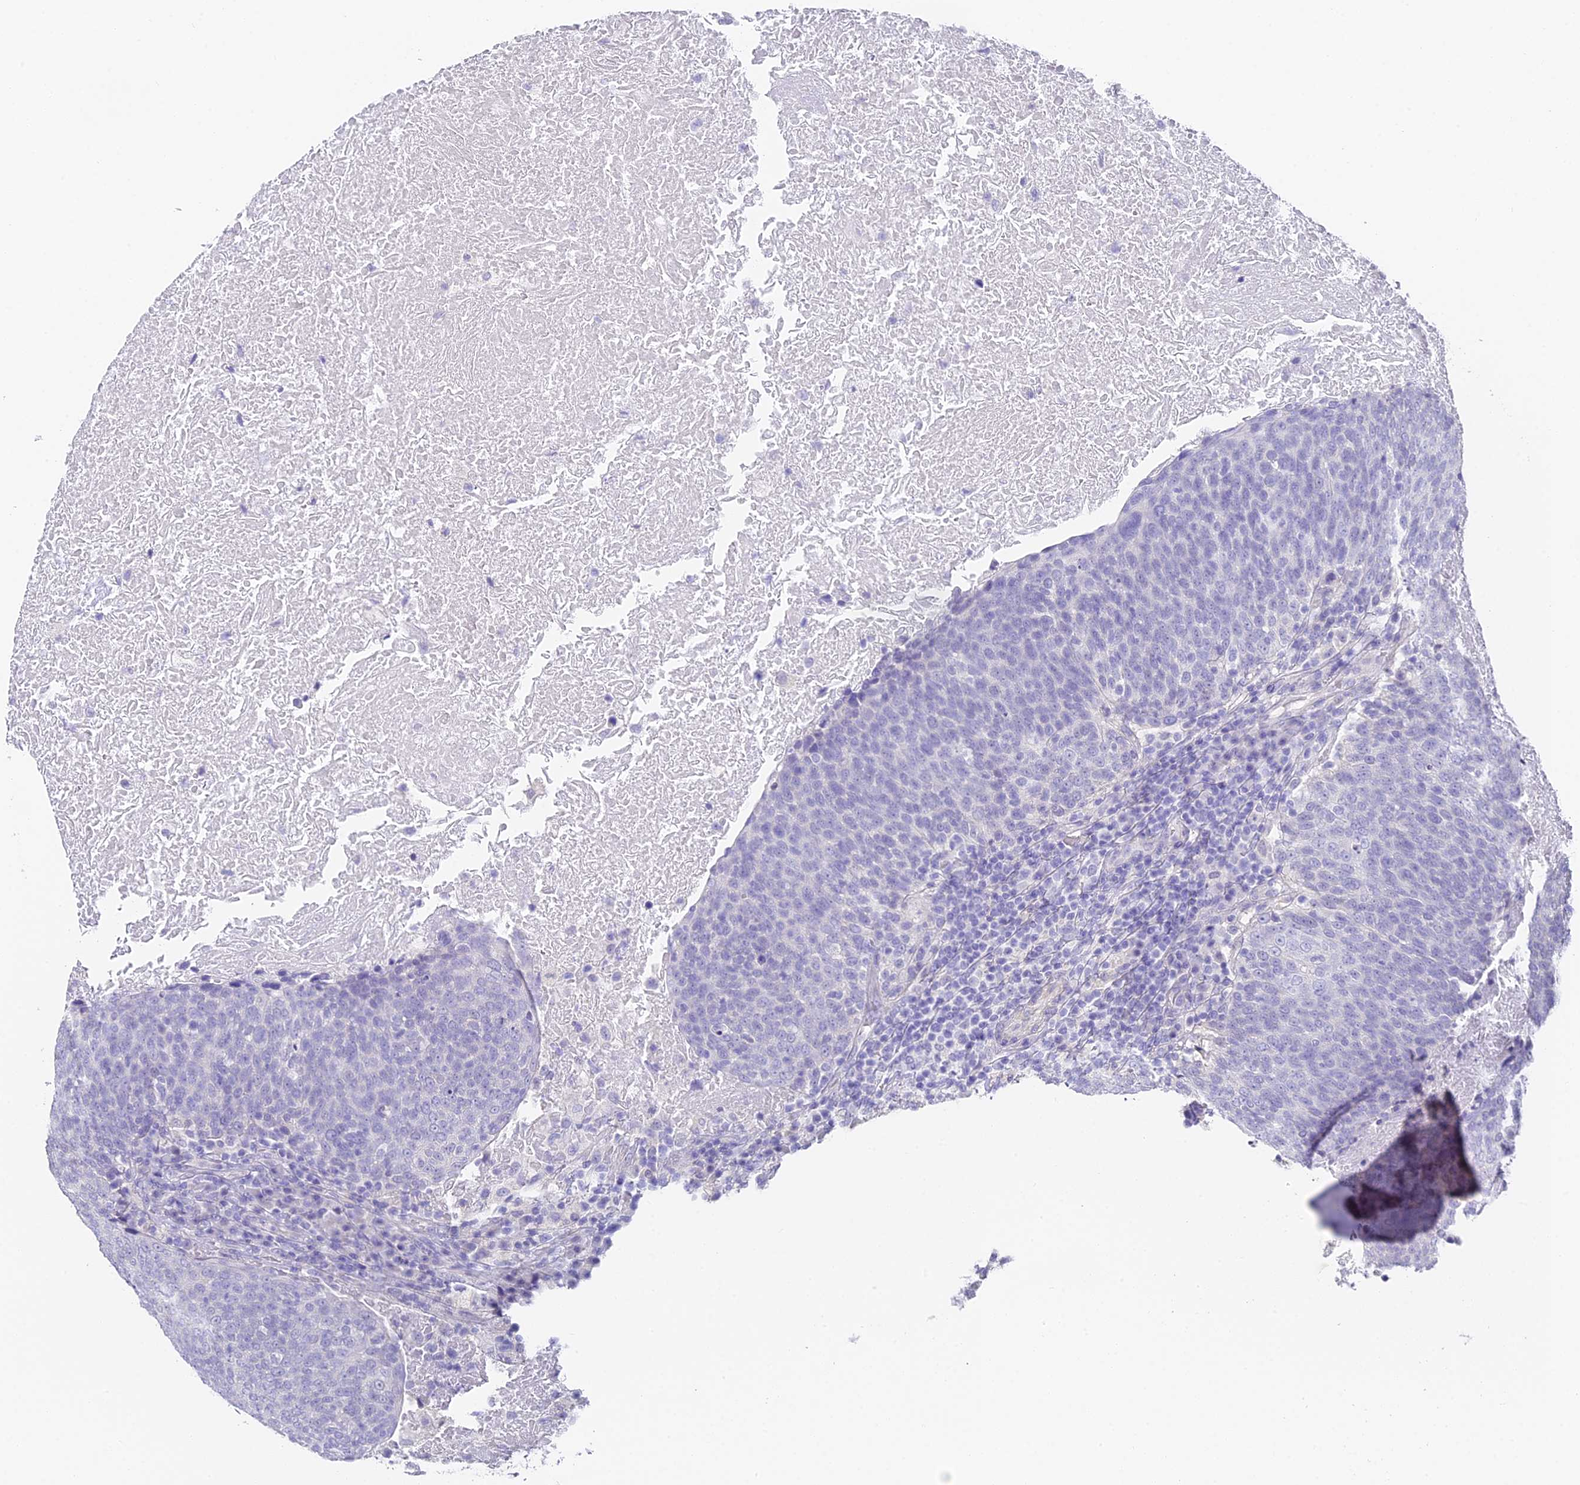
{"staining": {"intensity": "negative", "quantity": "none", "location": "none"}, "tissue": "head and neck cancer", "cell_type": "Tumor cells", "image_type": "cancer", "snomed": [{"axis": "morphology", "description": "Squamous cell carcinoma, NOS"}, {"axis": "morphology", "description": "Squamous cell carcinoma, metastatic, NOS"}, {"axis": "topography", "description": "Lymph node"}, {"axis": "topography", "description": "Head-Neck"}], "caption": "The immunohistochemistry histopathology image has no significant positivity in tumor cells of head and neck metastatic squamous cell carcinoma tissue. (DAB (3,3'-diaminobenzidine) immunohistochemistry (IHC), high magnification).", "gene": "ABHD14A-ACY1", "patient": {"sex": "male", "age": 62}}